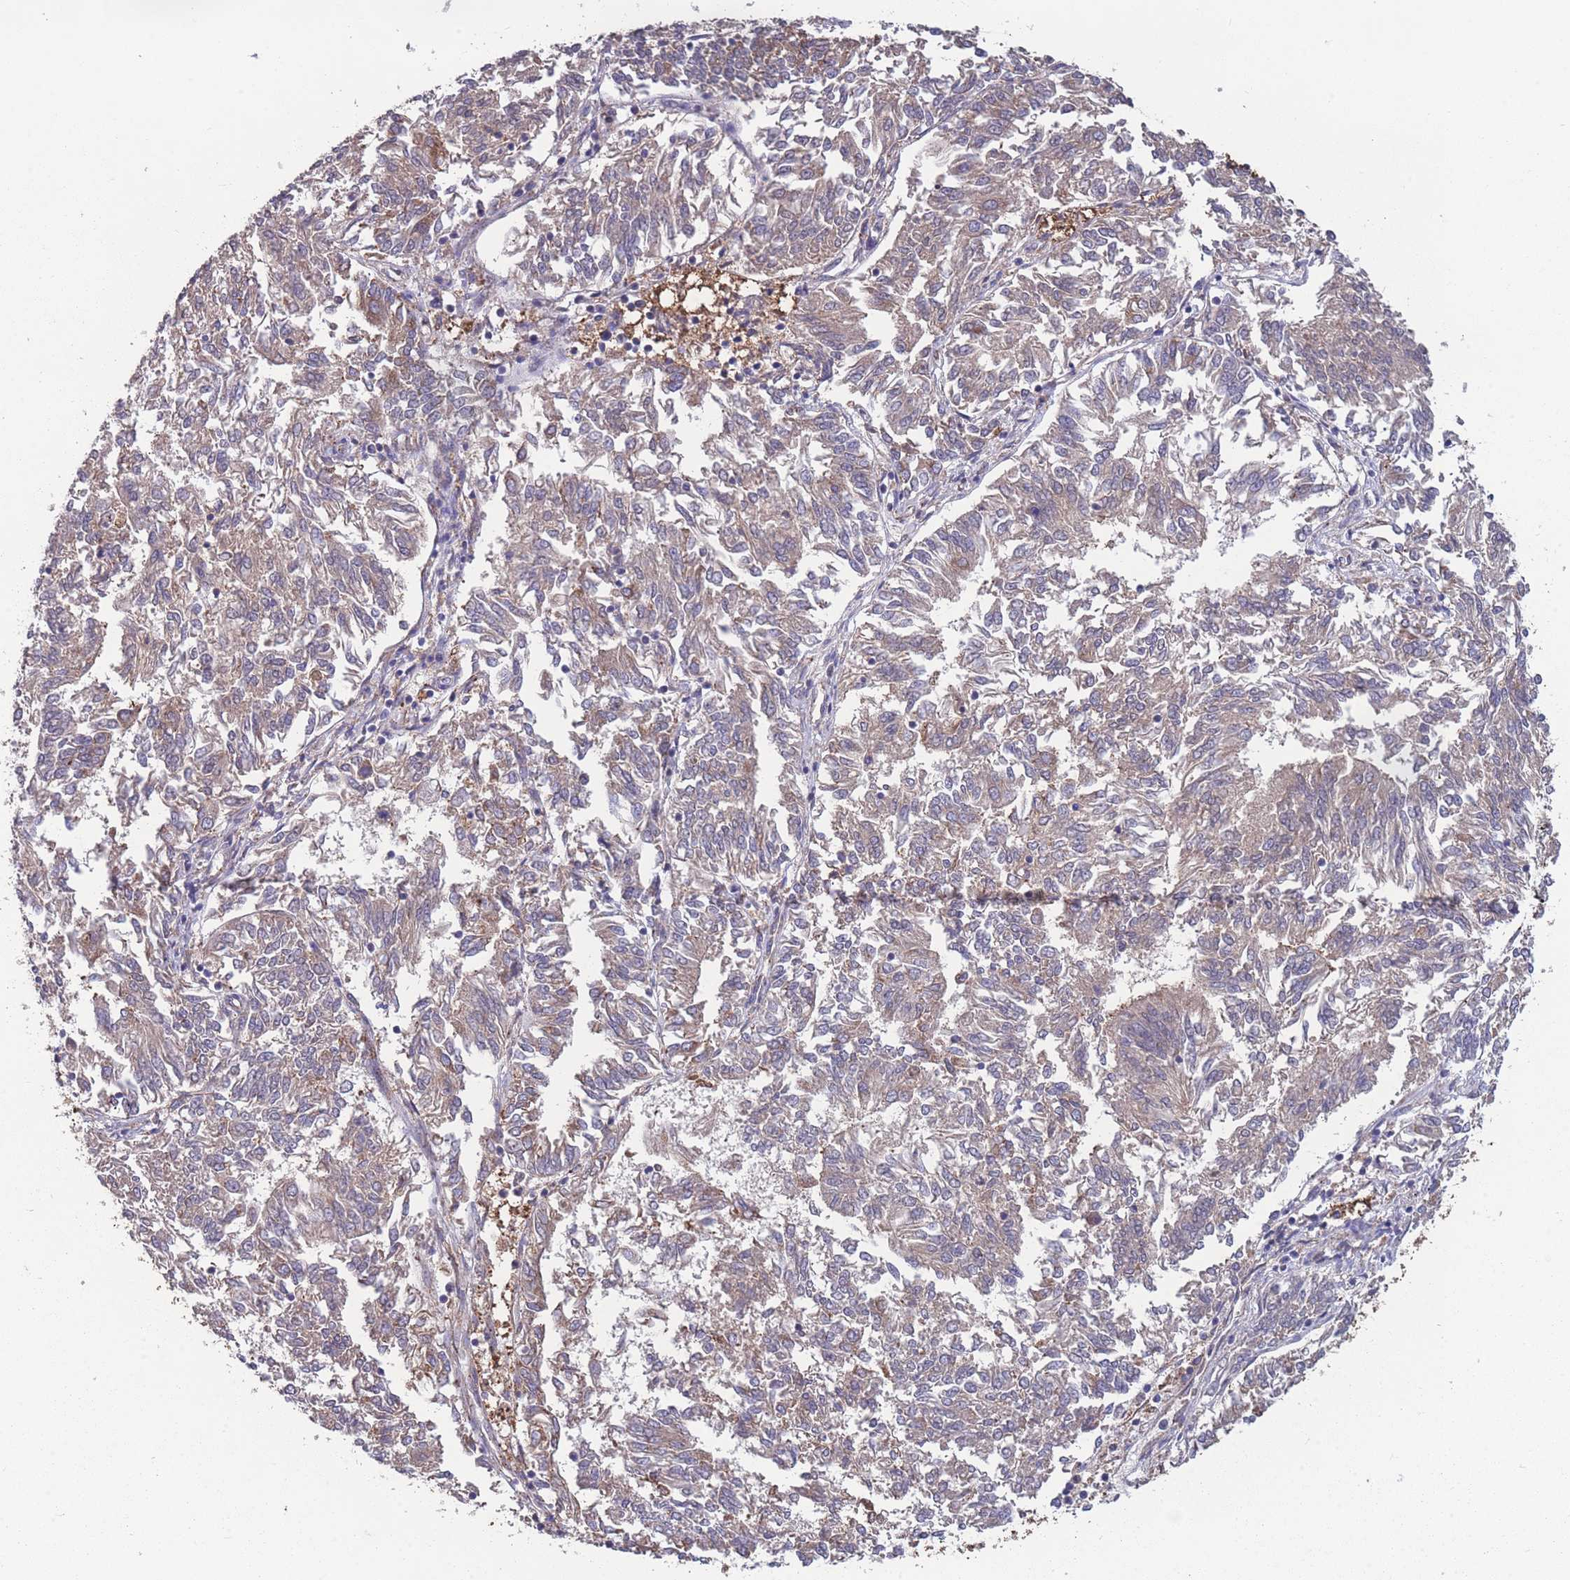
{"staining": {"intensity": "weak", "quantity": ">75%", "location": "cytoplasmic/membranous"}, "tissue": "endometrial cancer", "cell_type": "Tumor cells", "image_type": "cancer", "snomed": [{"axis": "morphology", "description": "Adenocarcinoma, NOS"}, {"axis": "topography", "description": "Endometrium"}], "caption": "Tumor cells show low levels of weak cytoplasmic/membranous positivity in about >75% of cells in endometrial cancer (adenocarcinoma).", "gene": "STIM2", "patient": {"sex": "female", "age": 58}}